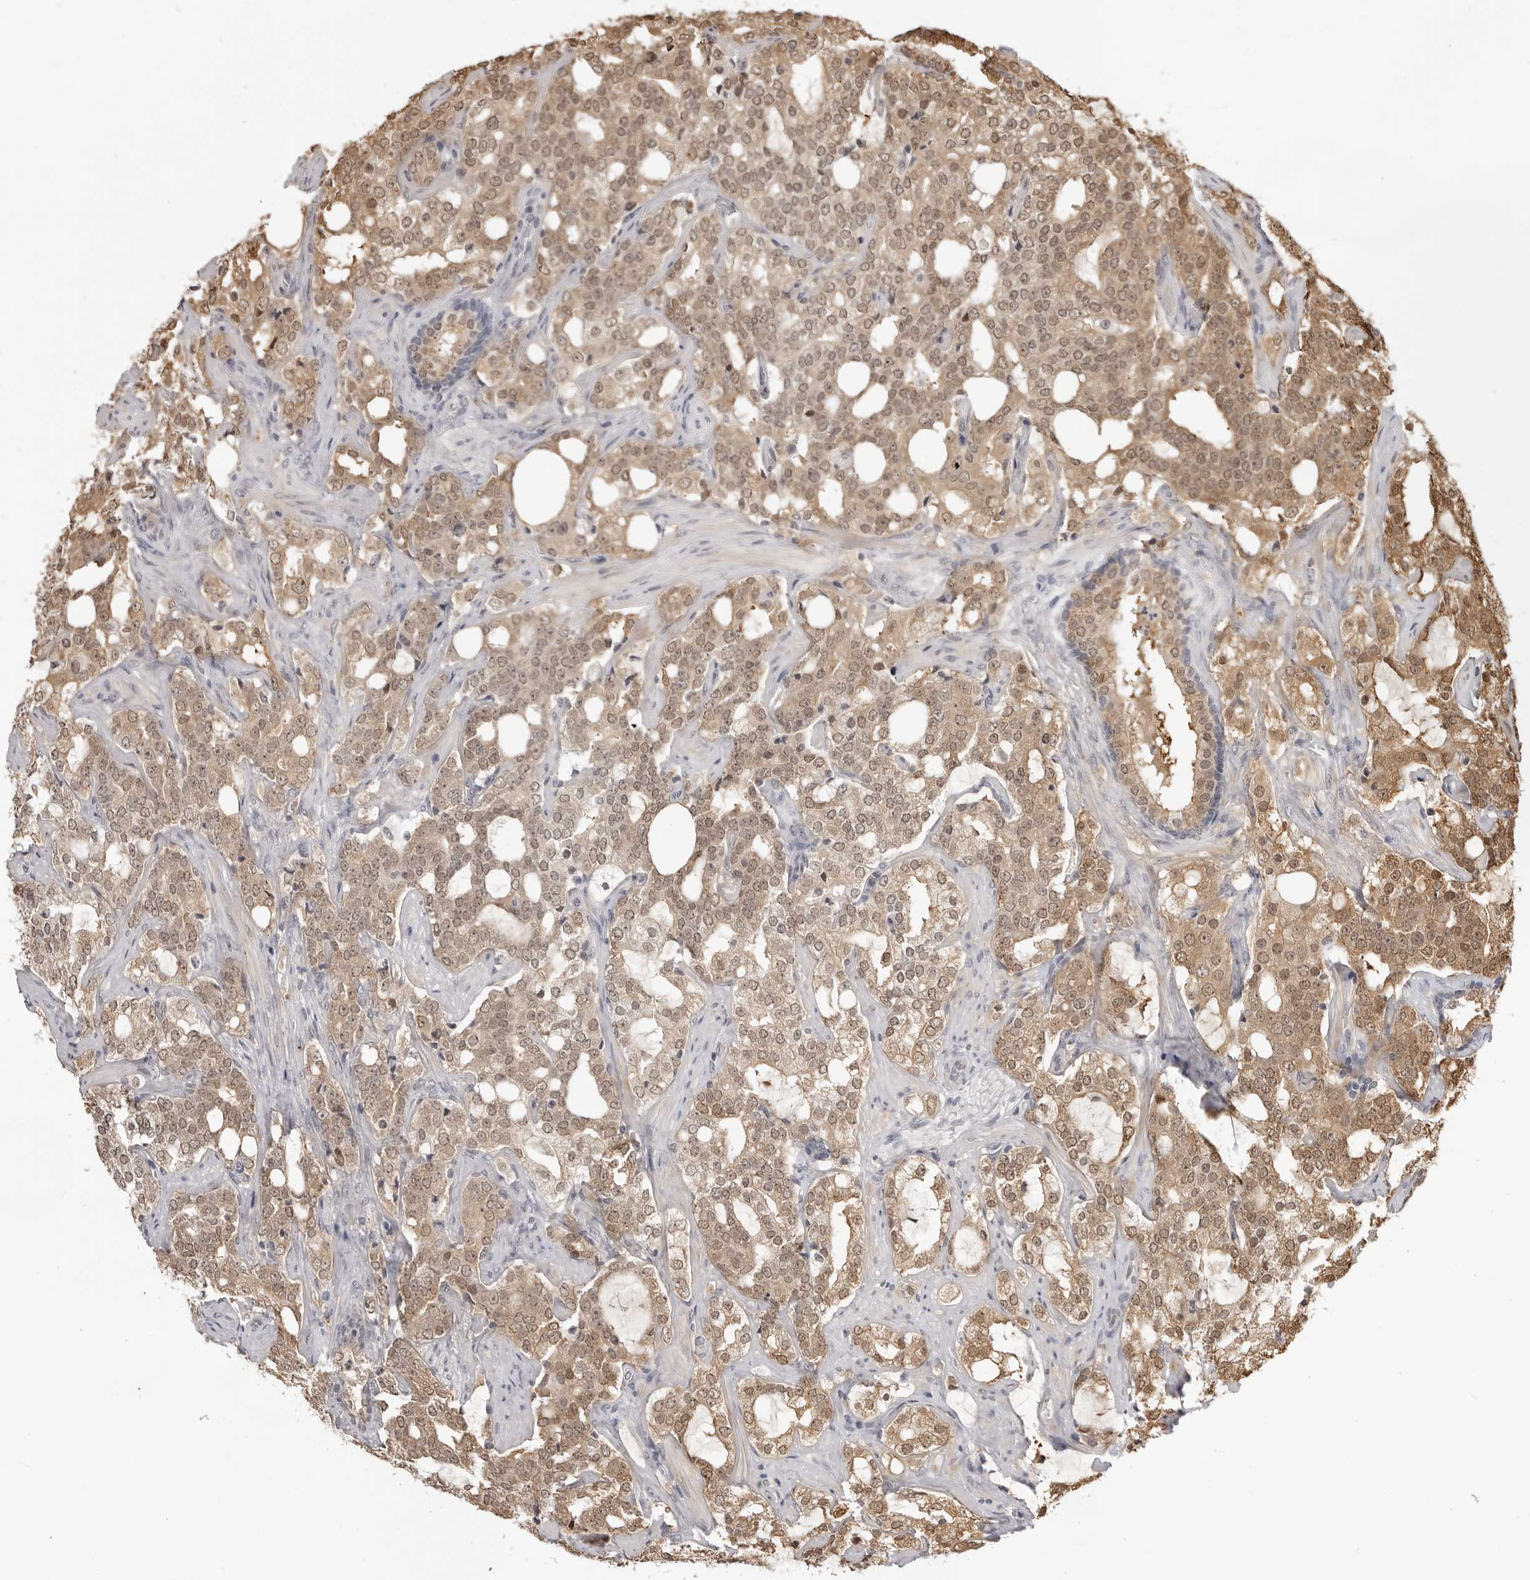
{"staining": {"intensity": "moderate", "quantity": ">75%", "location": "cytoplasmic/membranous,nuclear"}, "tissue": "prostate cancer", "cell_type": "Tumor cells", "image_type": "cancer", "snomed": [{"axis": "morphology", "description": "Adenocarcinoma, High grade"}, {"axis": "topography", "description": "Prostate"}], "caption": "Approximately >75% of tumor cells in human high-grade adenocarcinoma (prostate) exhibit moderate cytoplasmic/membranous and nuclear protein staining as visualized by brown immunohistochemical staining.", "gene": "SRGAP2", "patient": {"sex": "male", "age": 64}}